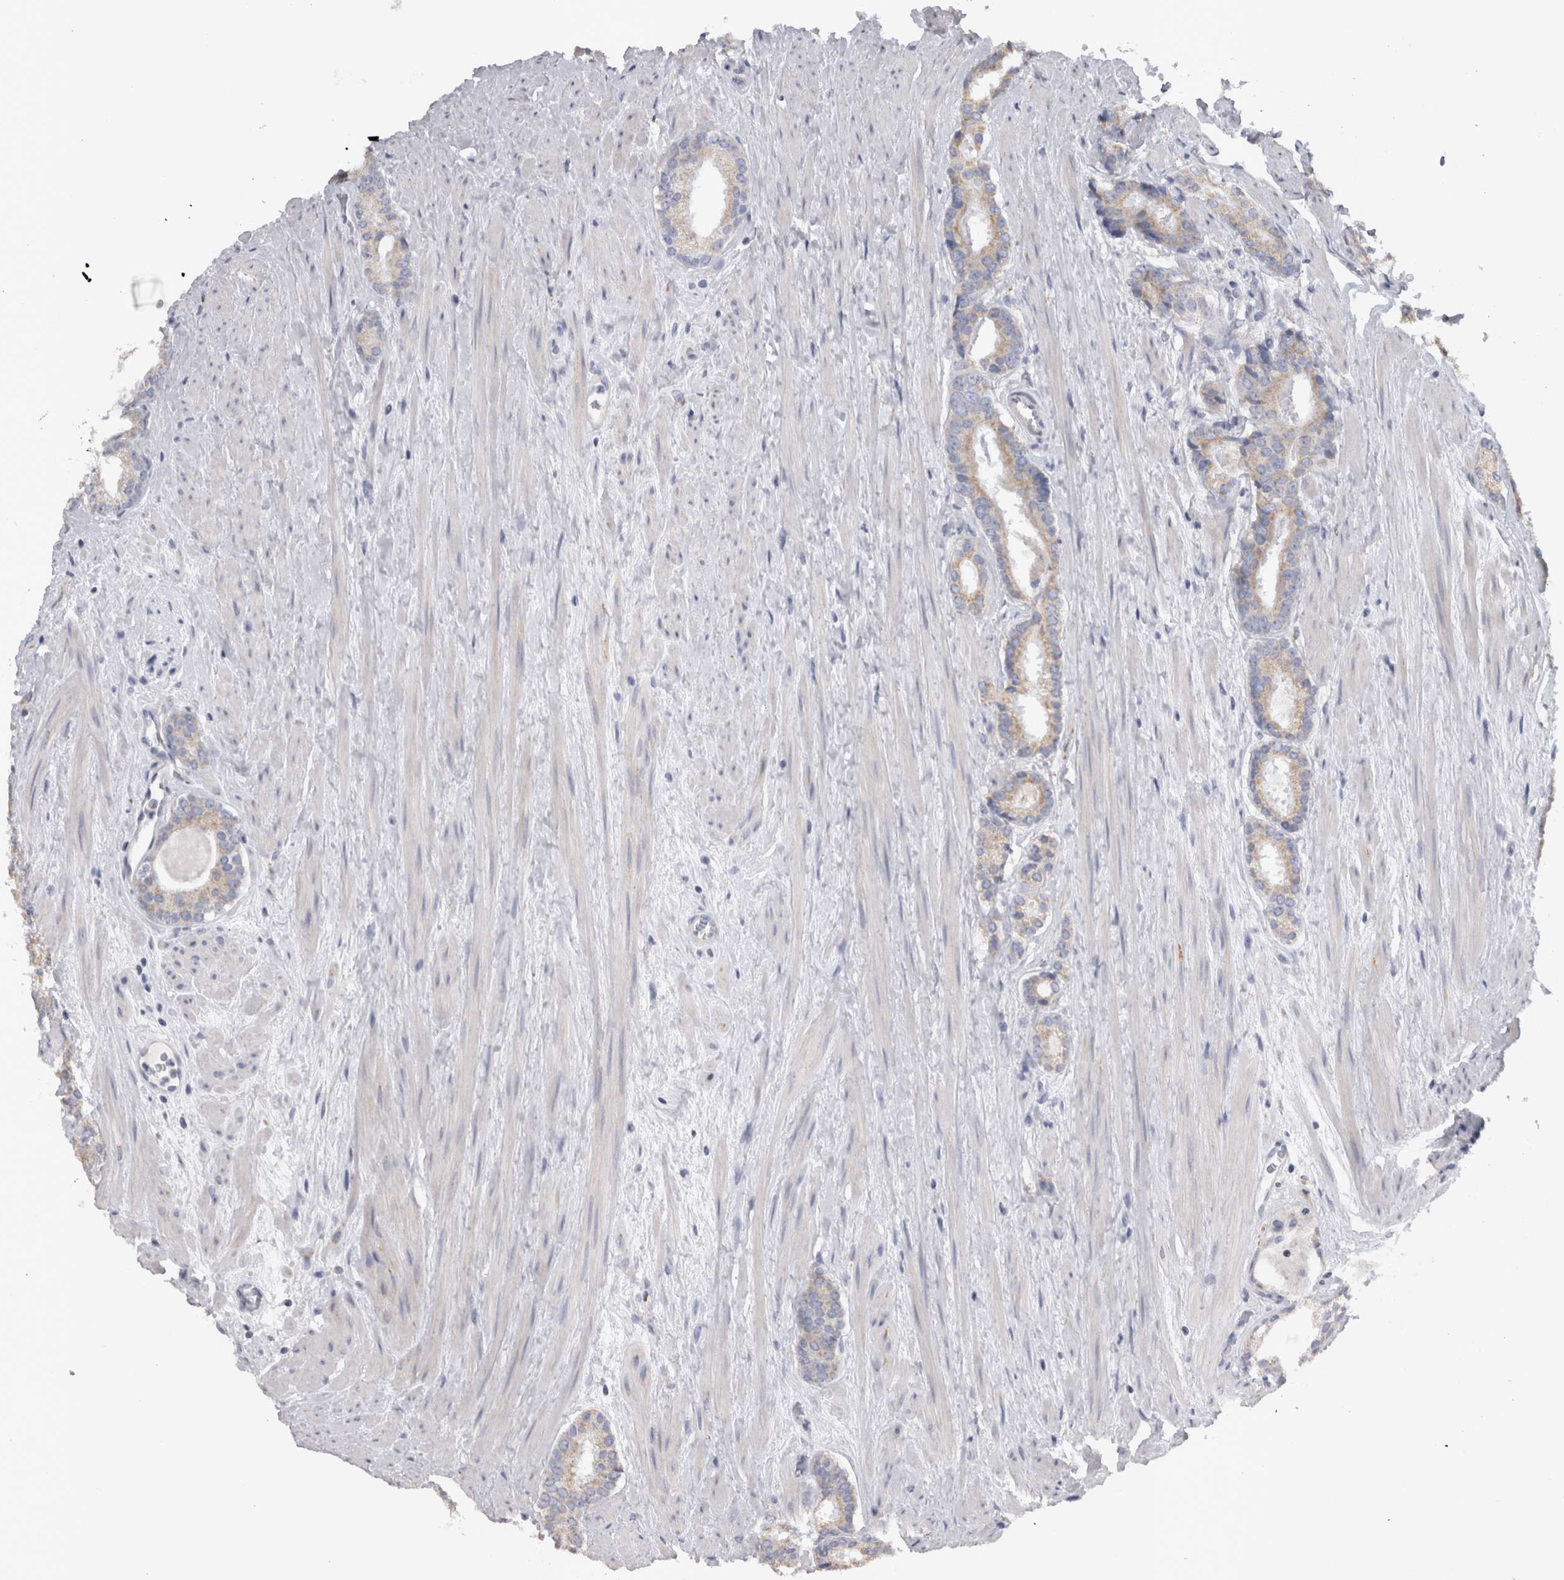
{"staining": {"intensity": "weak", "quantity": "<25%", "location": "cytoplasmic/membranous"}, "tissue": "prostate cancer", "cell_type": "Tumor cells", "image_type": "cancer", "snomed": [{"axis": "morphology", "description": "Adenocarcinoma, Low grade"}, {"axis": "topography", "description": "Prostate"}], "caption": "This micrograph is of prostate cancer (adenocarcinoma (low-grade)) stained with immunohistochemistry (IHC) to label a protein in brown with the nuclei are counter-stained blue. There is no positivity in tumor cells.", "gene": "DHRS4", "patient": {"sex": "male", "age": 69}}